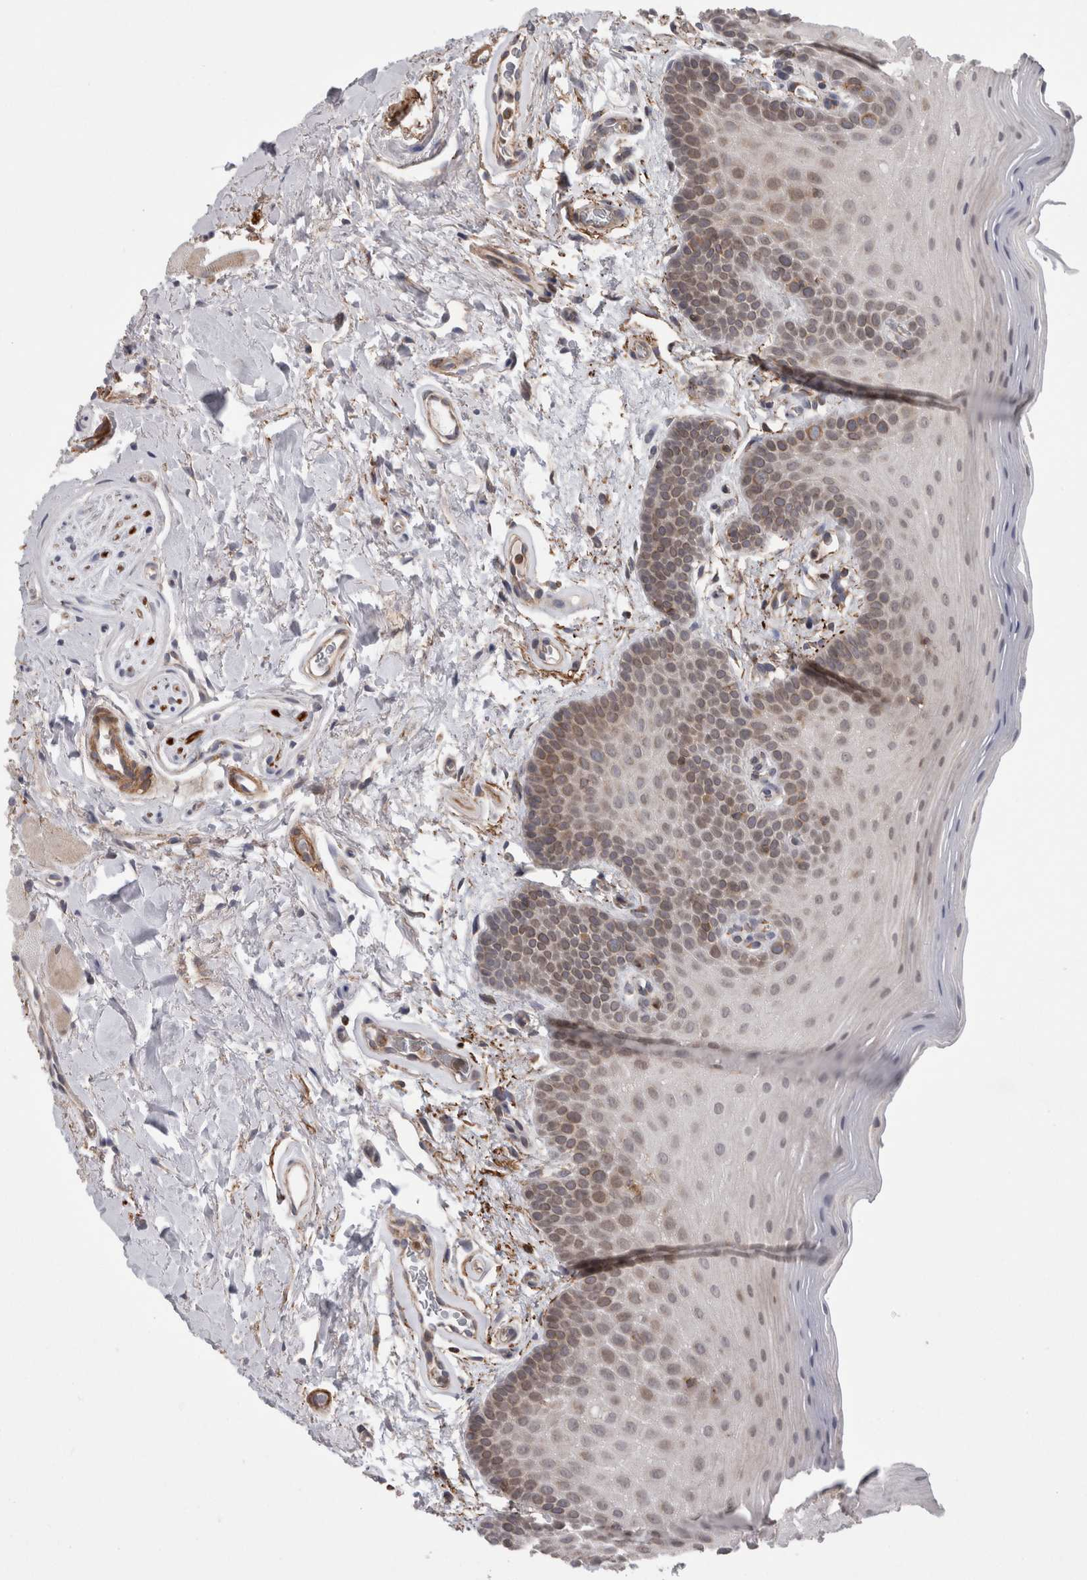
{"staining": {"intensity": "weak", "quantity": "25%-75%", "location": "cytoplasmic/membranous"}, "tissue": "oral mucosa", "cell_type": "Squamous epithelial cells", "image_type": "normal", "snomed": [{"axis": "morphology", "description": "Normal tissue, NOS"}, {"axis": "topography", "description": "Oral tissue"}], "caption": "Squamous epithelial cells show low levels of weak cytoplasmic/membranous expression in approximately 25%-75% of cells in benign oral mucosa. (Brightfield microscopy of DAB IHC at high magnification).", "gene": "DARS2", "patient": {"sex": "male", "age": 62}}